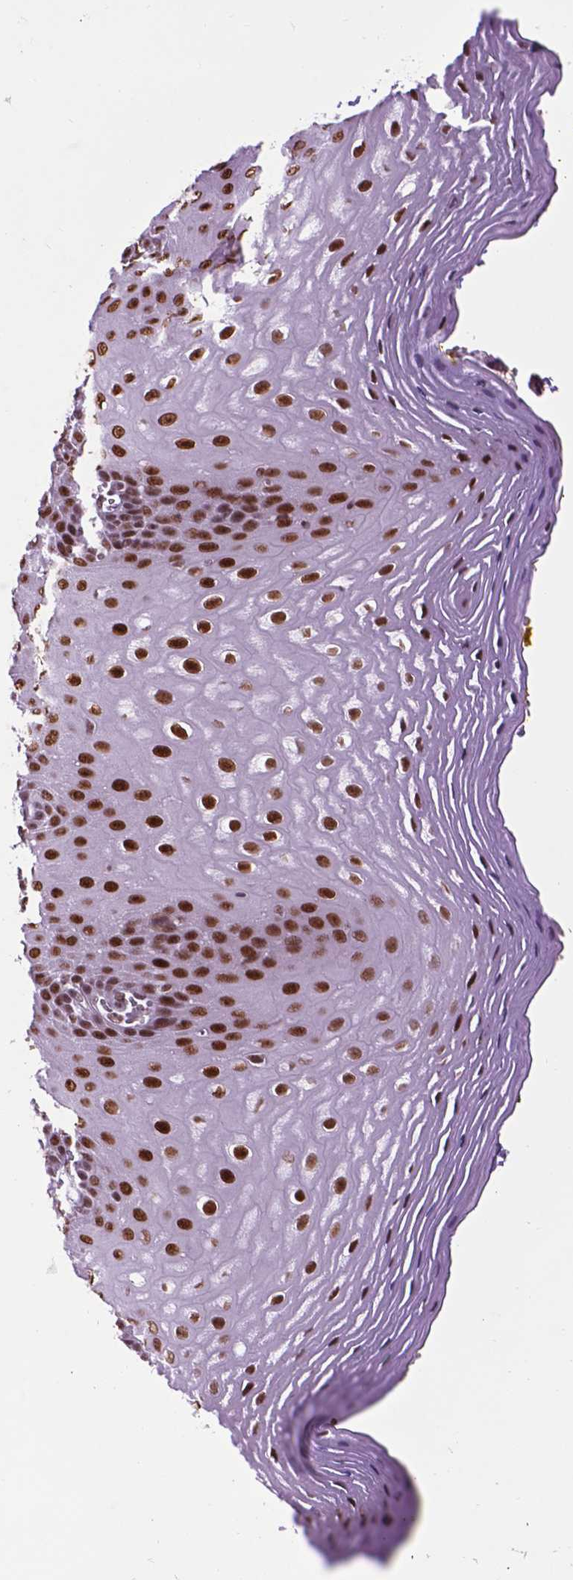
{"staining": {"intensity": "strong", "quantity": "25%-75%", "location": "nuclear"}, "tissue": "esophagus", "cell_type": "Squamous epithelial cells", "image_type": "normal", "snomed": [{"axis": "morphology", "description": "Normal tissue, NOS"}, {"axis": "topography", "description": "Esophagus"}], "caption": "A photomicrograph of esophagus stained for a protein shows strong nuclear brown staining in squamous epithelial cells. (Stains: DAB (3,3'-diaminobenzidine) in brown, nuclei in blue, Microscopy: brightfield microscopy at high magnification).", "gene": "EAF1", "patient": {"sex": "female", "age": 68}}